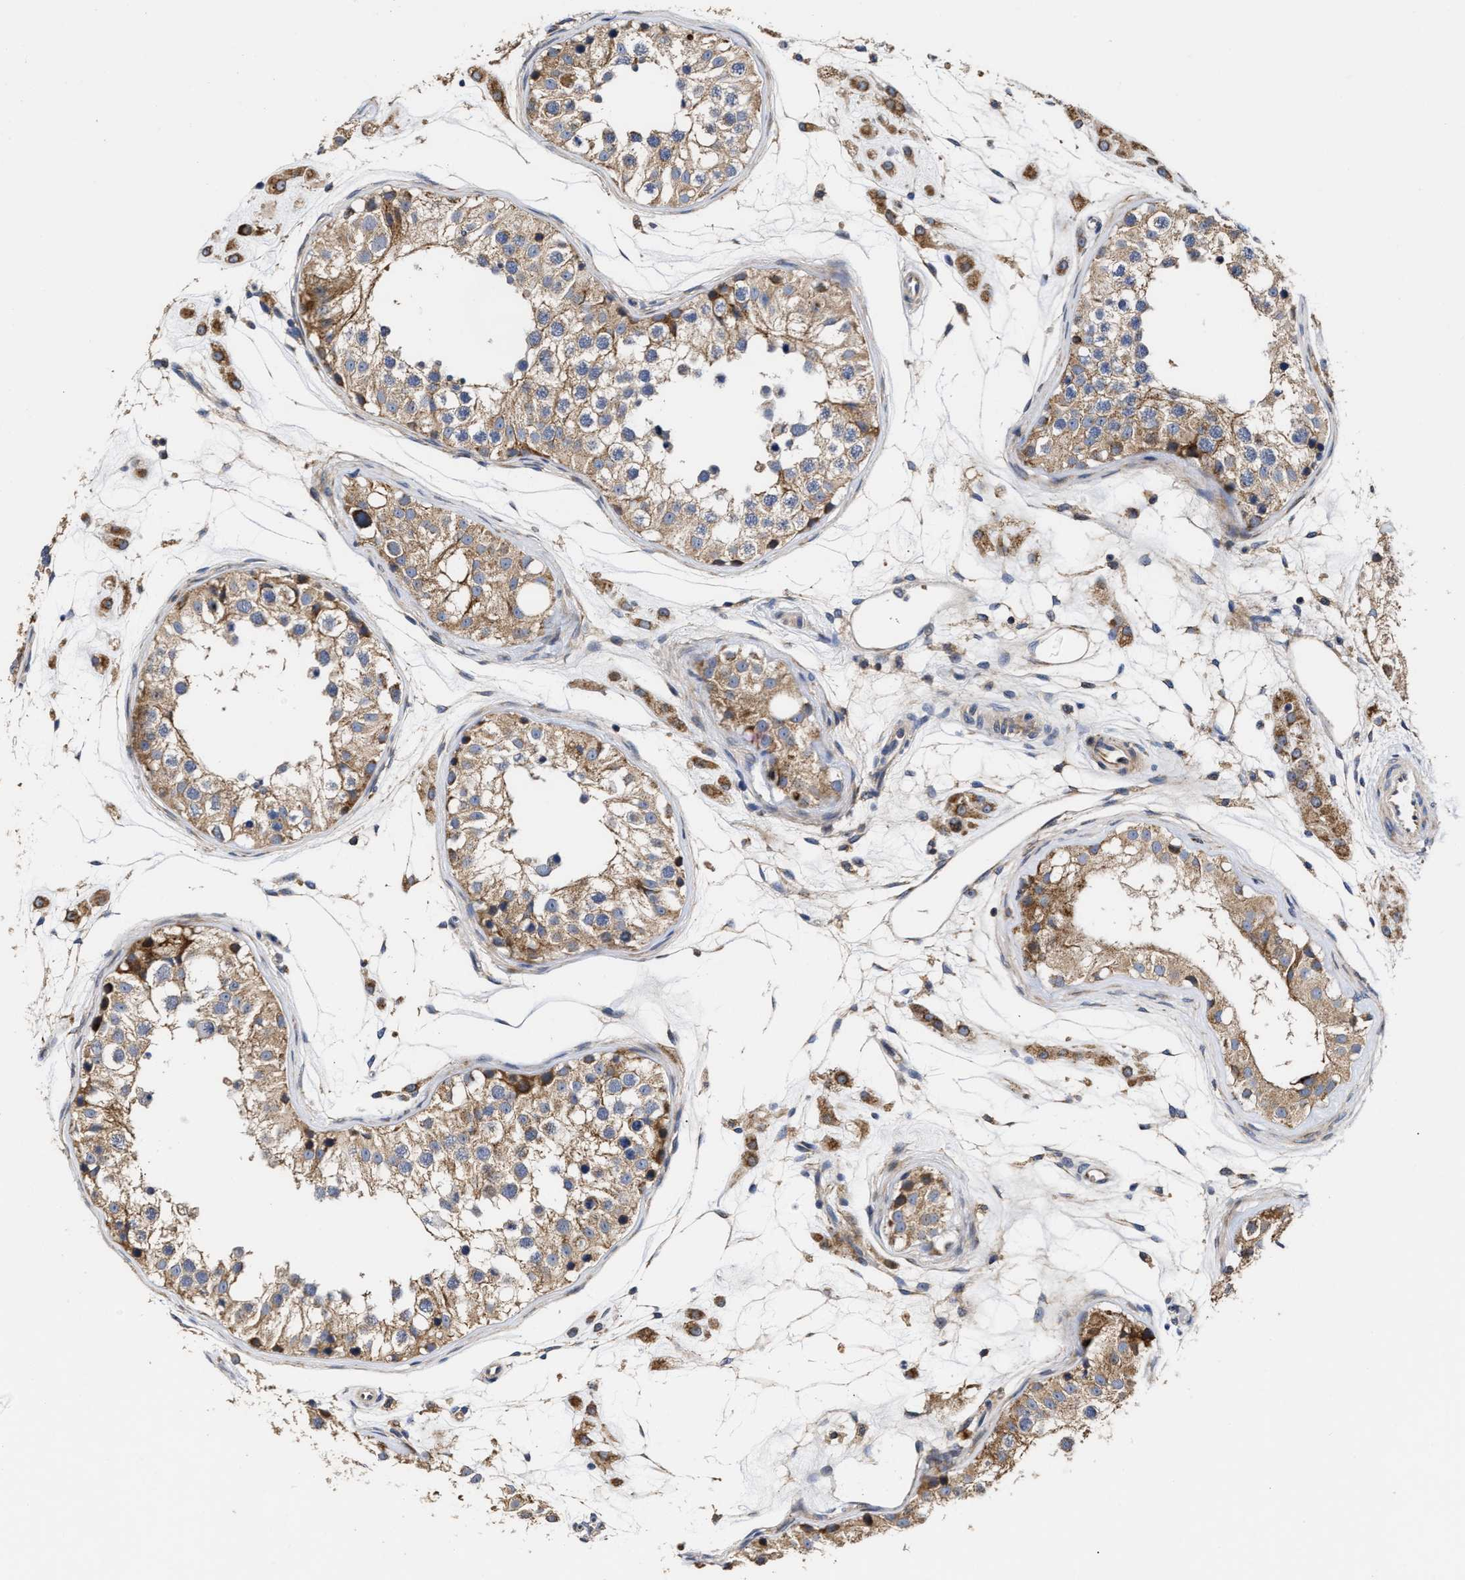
{"staining": {"intensity": "moderate", "quantity": ">75%", "location": "cytoplasmic/membranous"}, "tissue": "testis", "cell_type": "Cells in seminiferous ducts", "image_type": "normal", "snomed": [{"axis": "morphology", "description": "Normal tissue, NOS"}, {"axis": "morphology", "description": "Adenocarcinoma, metastatic, NOS"}, {"axis": "topography", "description": "Testis"}], "caption": "Protein analysis of unremarkable testis exhibits moderate cytoplasmic/membranous positivity in approximately >75% of cells in seminiferous ducts. Using DAB (3,3'-diaminobenzidine) (brown) and hematoxylin (blue) stains, captured at high magnification using brightfield microscopy.", "gene": "MALSU1", "patient": {"sex": "male", "age": 26}}